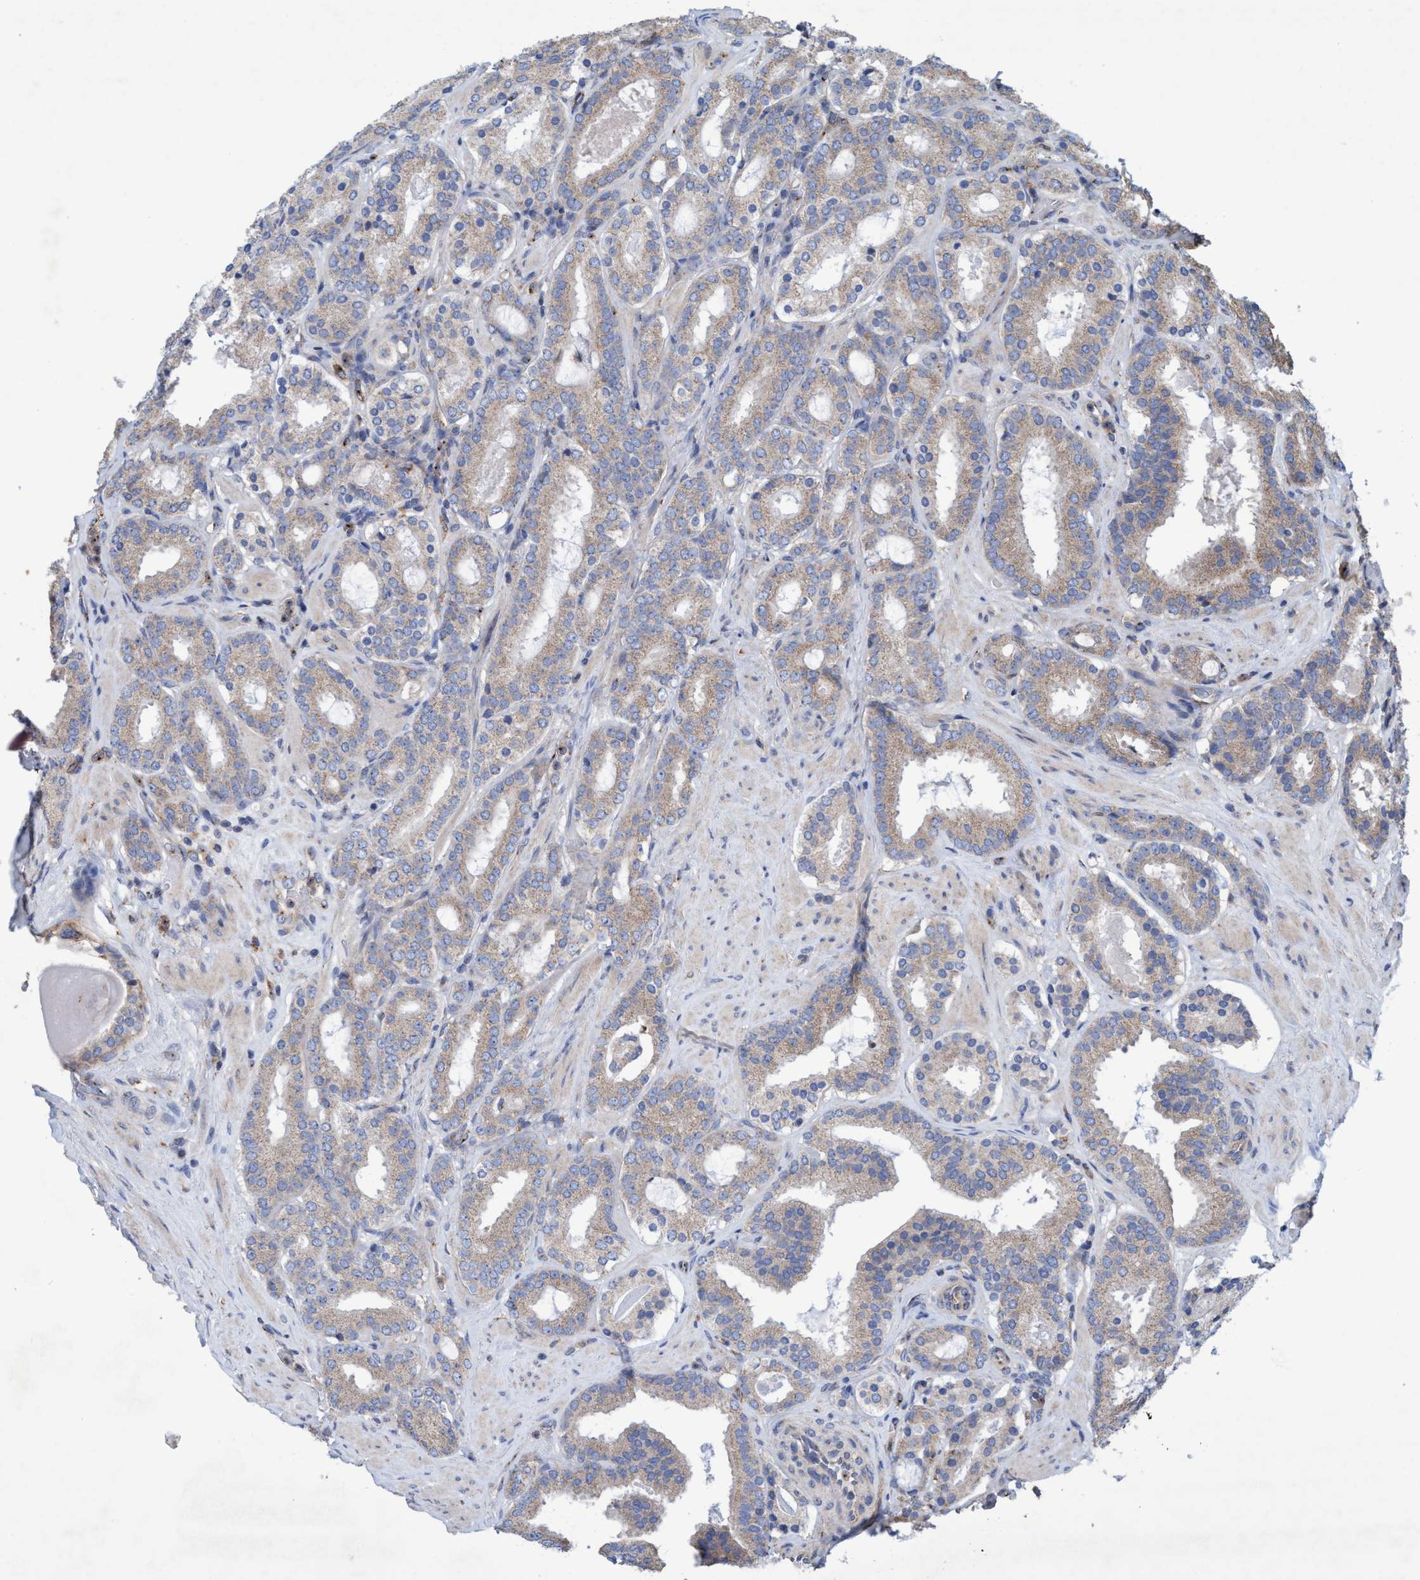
{"staining": {"intensity": "weak", "quantity": "25%-75%", "location": "cytoplasmic/membranous"}, "tissue": "prostate cancer", "cell_type": "Tumor cells", "image_type": "cancer", "snomed": [{"axis": "morphology", "description": "Adenocarcinoma, Low grade"}, {"axis": "topography", "description": "Prostate"}], "caption": "Human adenocarcinoma (low-grade) (prostate) stained with a protein marker exhibits weak staining in tumor cells.", "gene": "BICD2", "patient": {"sex": "male", "age": 69}}